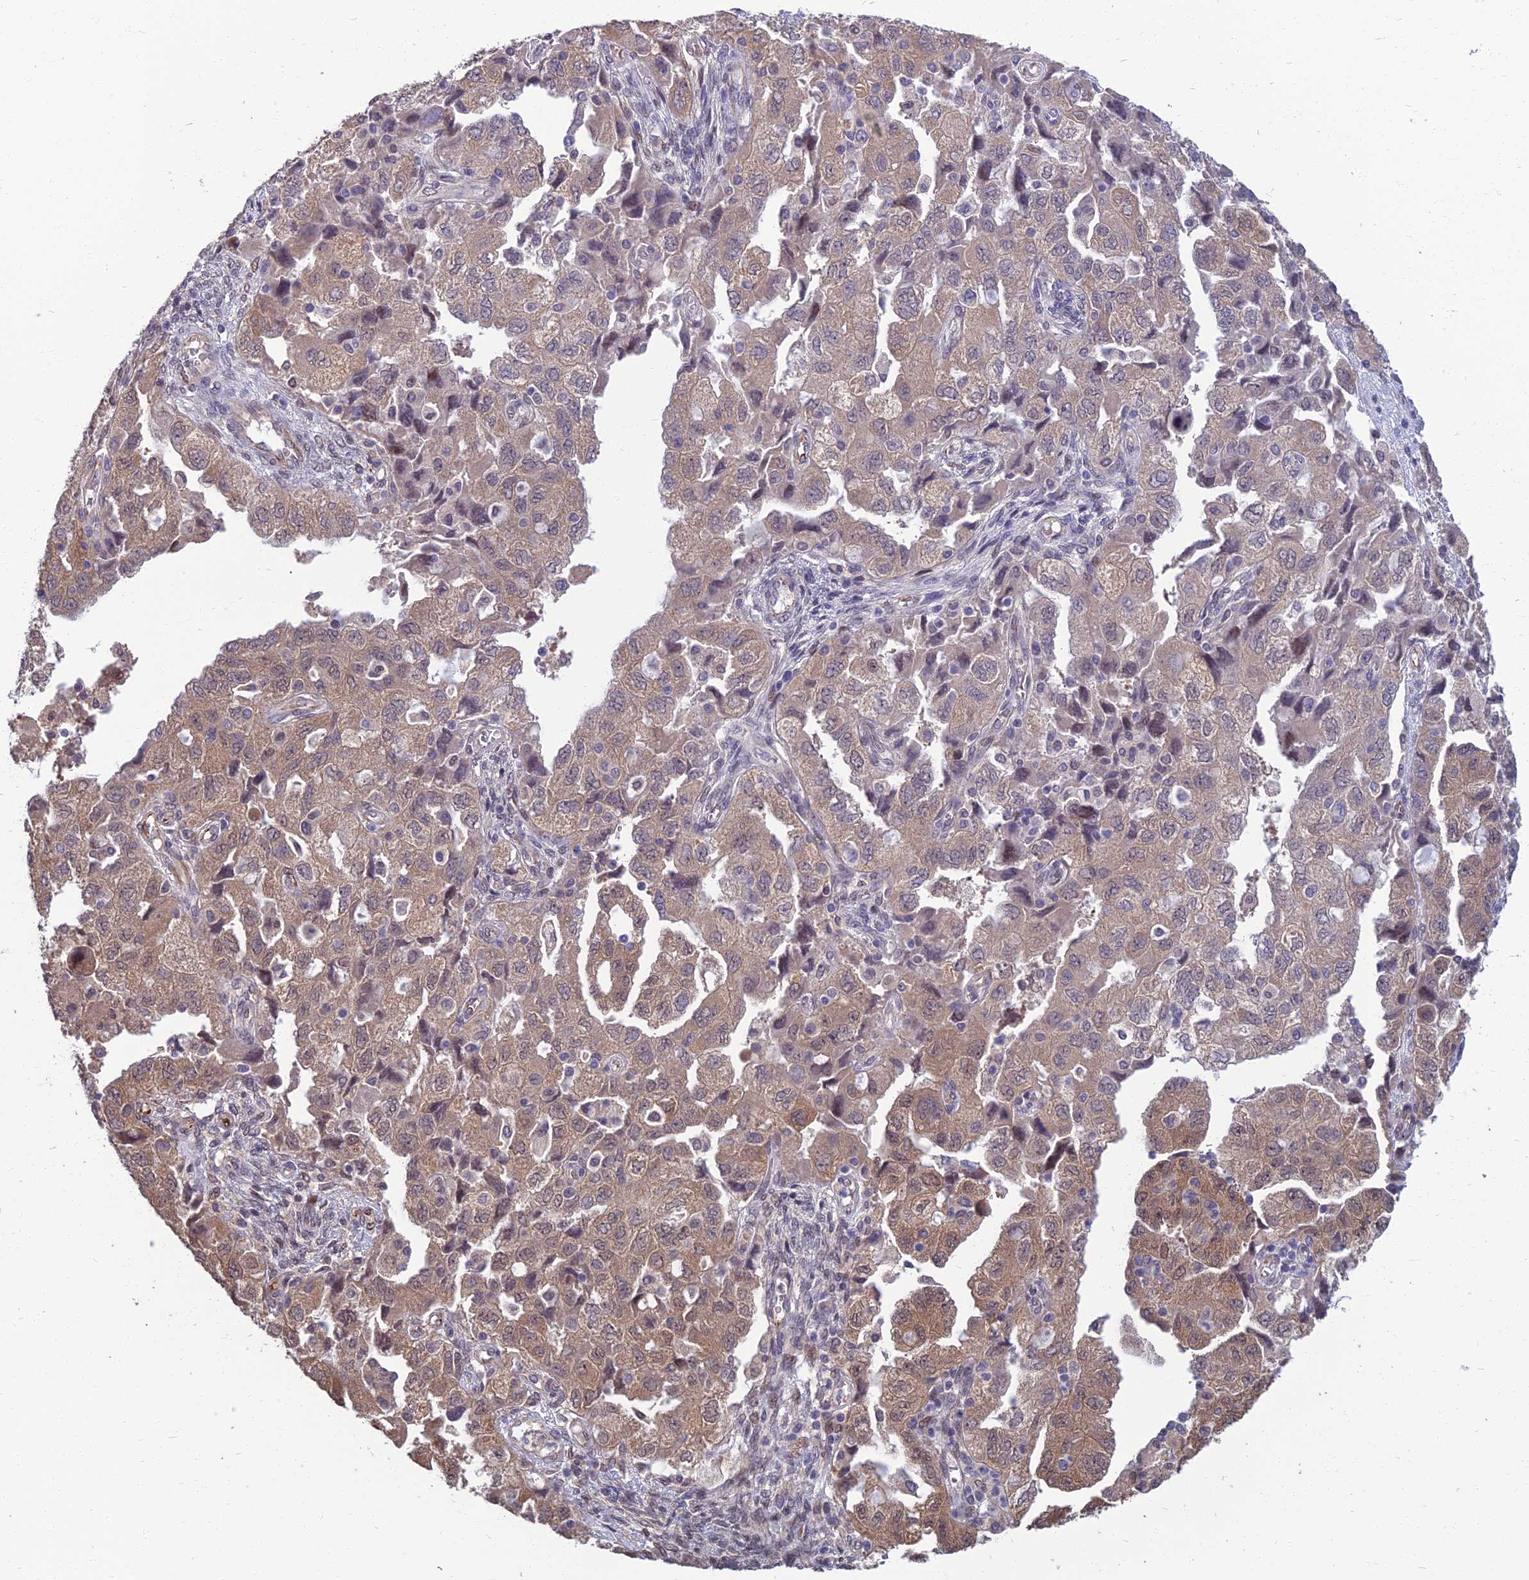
{"staining": {"intensity": "weak", "quantity": "25%-75%", "location": "cytoplasmic/membranous,nuclear"}, "tissue": "ovarian cancer", "cell_type": "Tumor cells", "image_type": "cancer", "snomed": [{"axis": "morphology", "description": "Carcinoma, NOS"}, {"axis": "morphology", "description": "Cystadenocarcinoma, serous, NOS"}, {"axis": "topography", "description": "Ovary"}], "caption": "IHC (DAB (3,3'-diaminobenzidine)) staining of human ovarian serous cystadenocarcinoma reveals weak cytoplasmic/membranous and nuclear protein positivity in about 25%-75% of tumor cells. (Stains: DAB (3,3'-diaminobenzidine) in brown, nuclei in blue, Microscopy: brightfield microscopy at high magnification).", "gene": "NR4A3", "patient": {"sex": "female", "age": 69}}